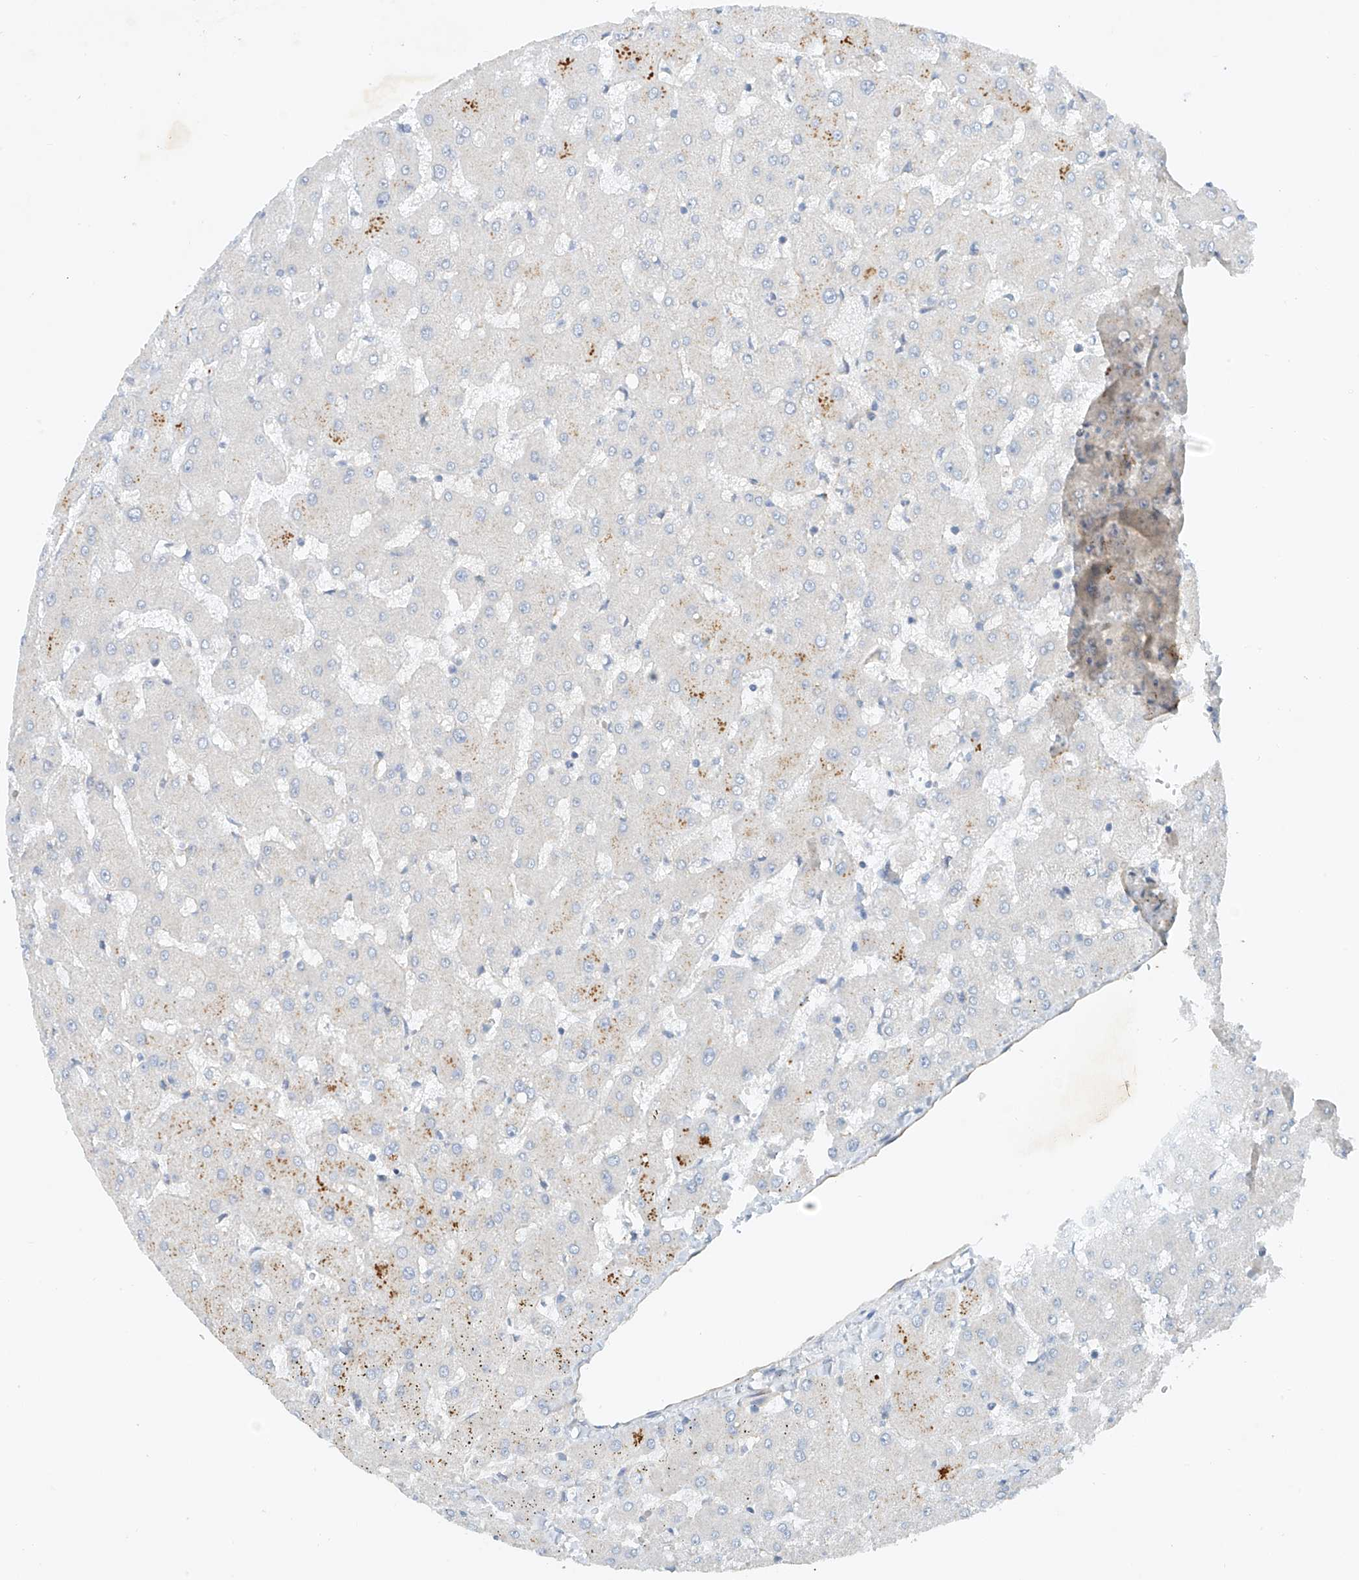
{"staining": {"intensity": "negative", "quantity": "none", "location": "none"}, "tissue": "liver", "cell_type": "Cholangiocytes", "image_type": "normal", "snomed": [{"axis": "morphology", "description": "Normal tissue, NOS"}, {"axis": "topography", "description": "Liver"}], "caption": "Cholangiocytes are negative for protein expression in normal human liver. Nuclei are stained in blue.", "gene": "ENSG00000266202", "patient": {"sex": "female", "age": 63}}